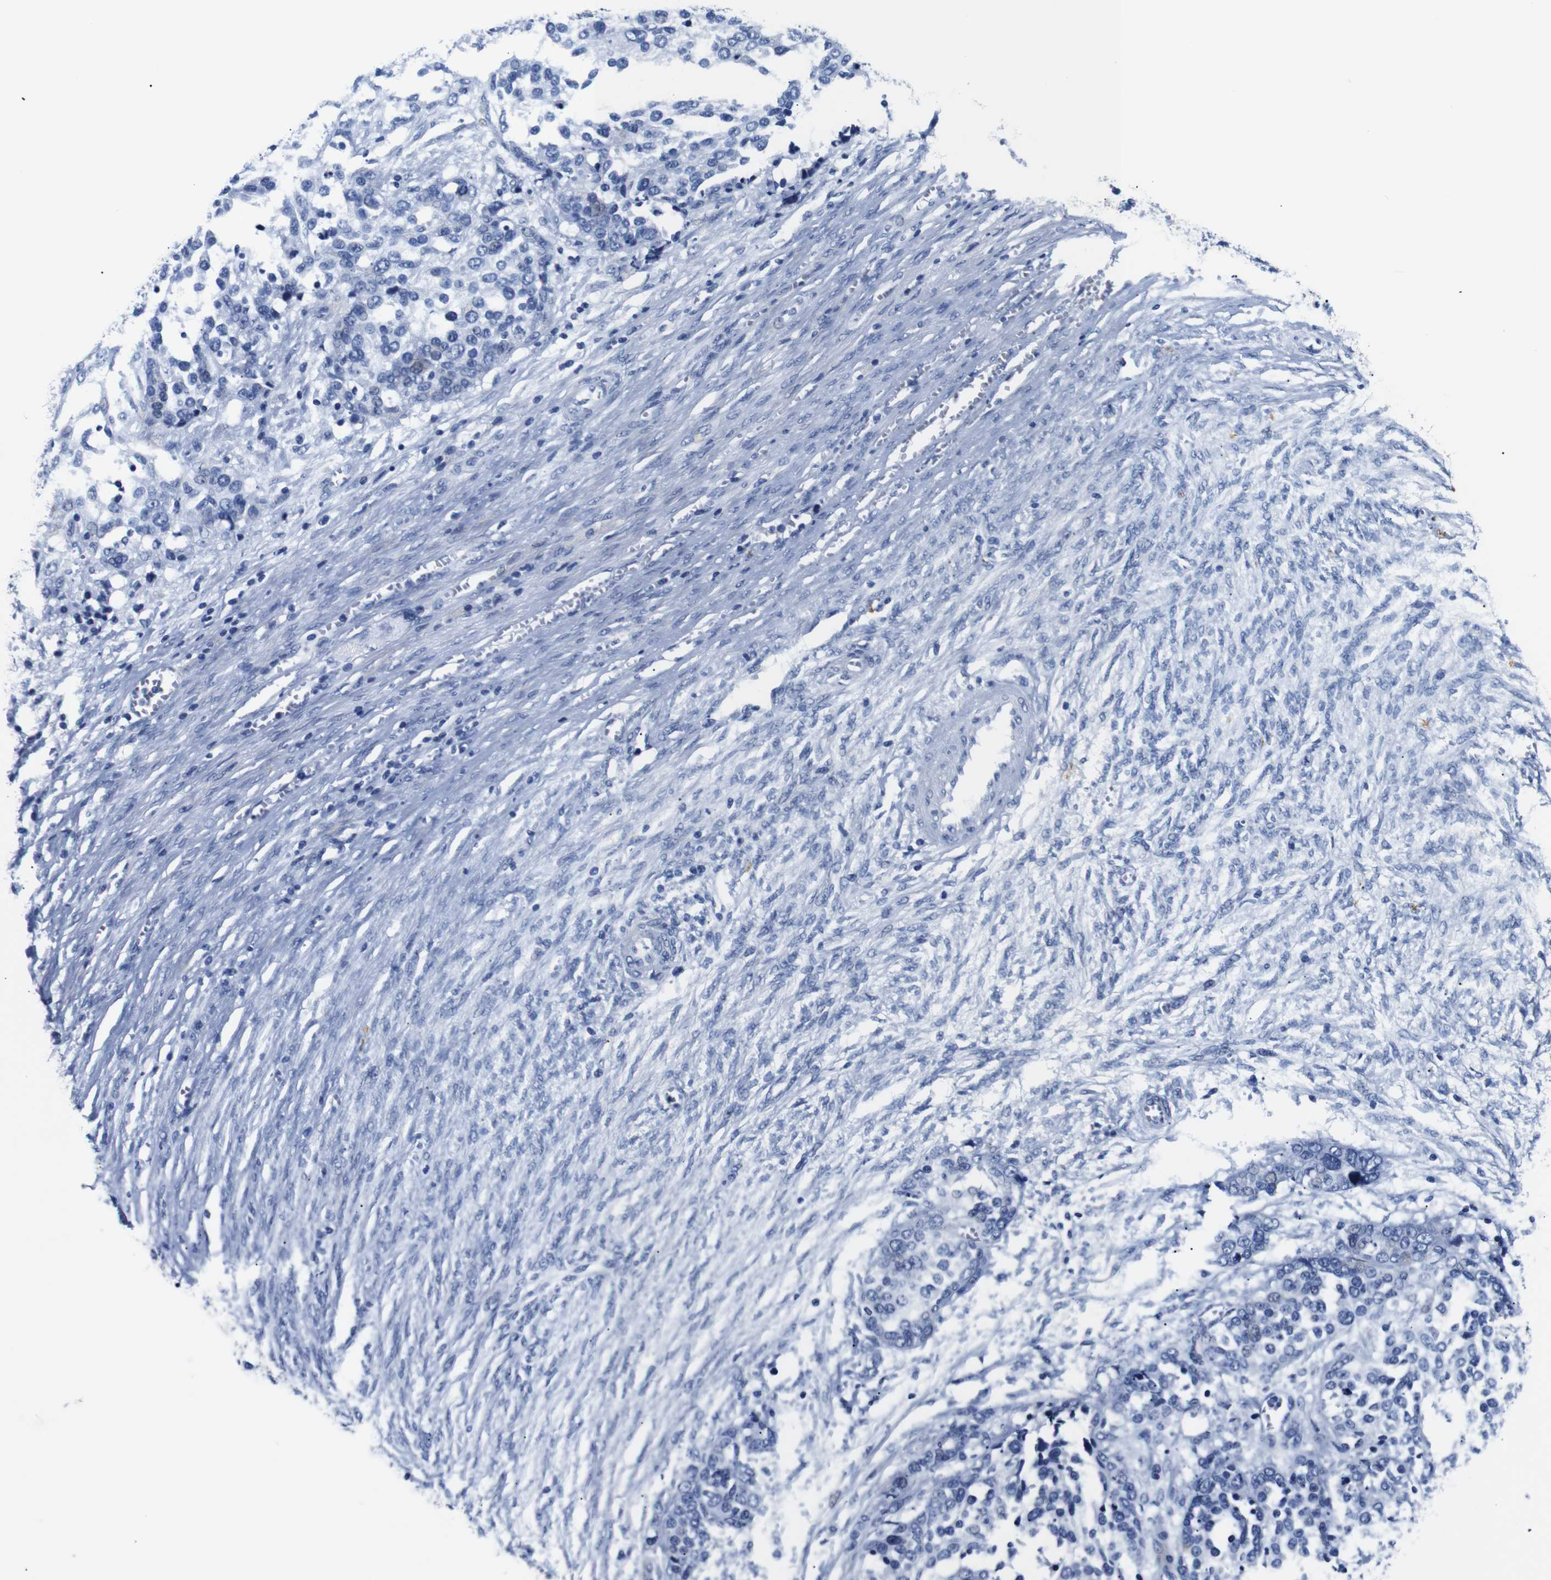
{"staining": {"intensity": "negative", "quantity": "none", "location": "none"}, "tissue": "ovarian cancer", "cell_type": "Tumor cells", "image_type": "cancer", "snomed": [{"axis": "morphology", "description": "Cystadenocarcinoma, serous, NOS"}, {"axis": "topography", "description": "Ovary"}], "caption": "Immunohistochemistry histopathology image of human ovarian cancer stained for a protein (brown), which displays no positivity in tumor cells.", "gene": "GAP43", "patient": {"sex": "female", "age": 44}}